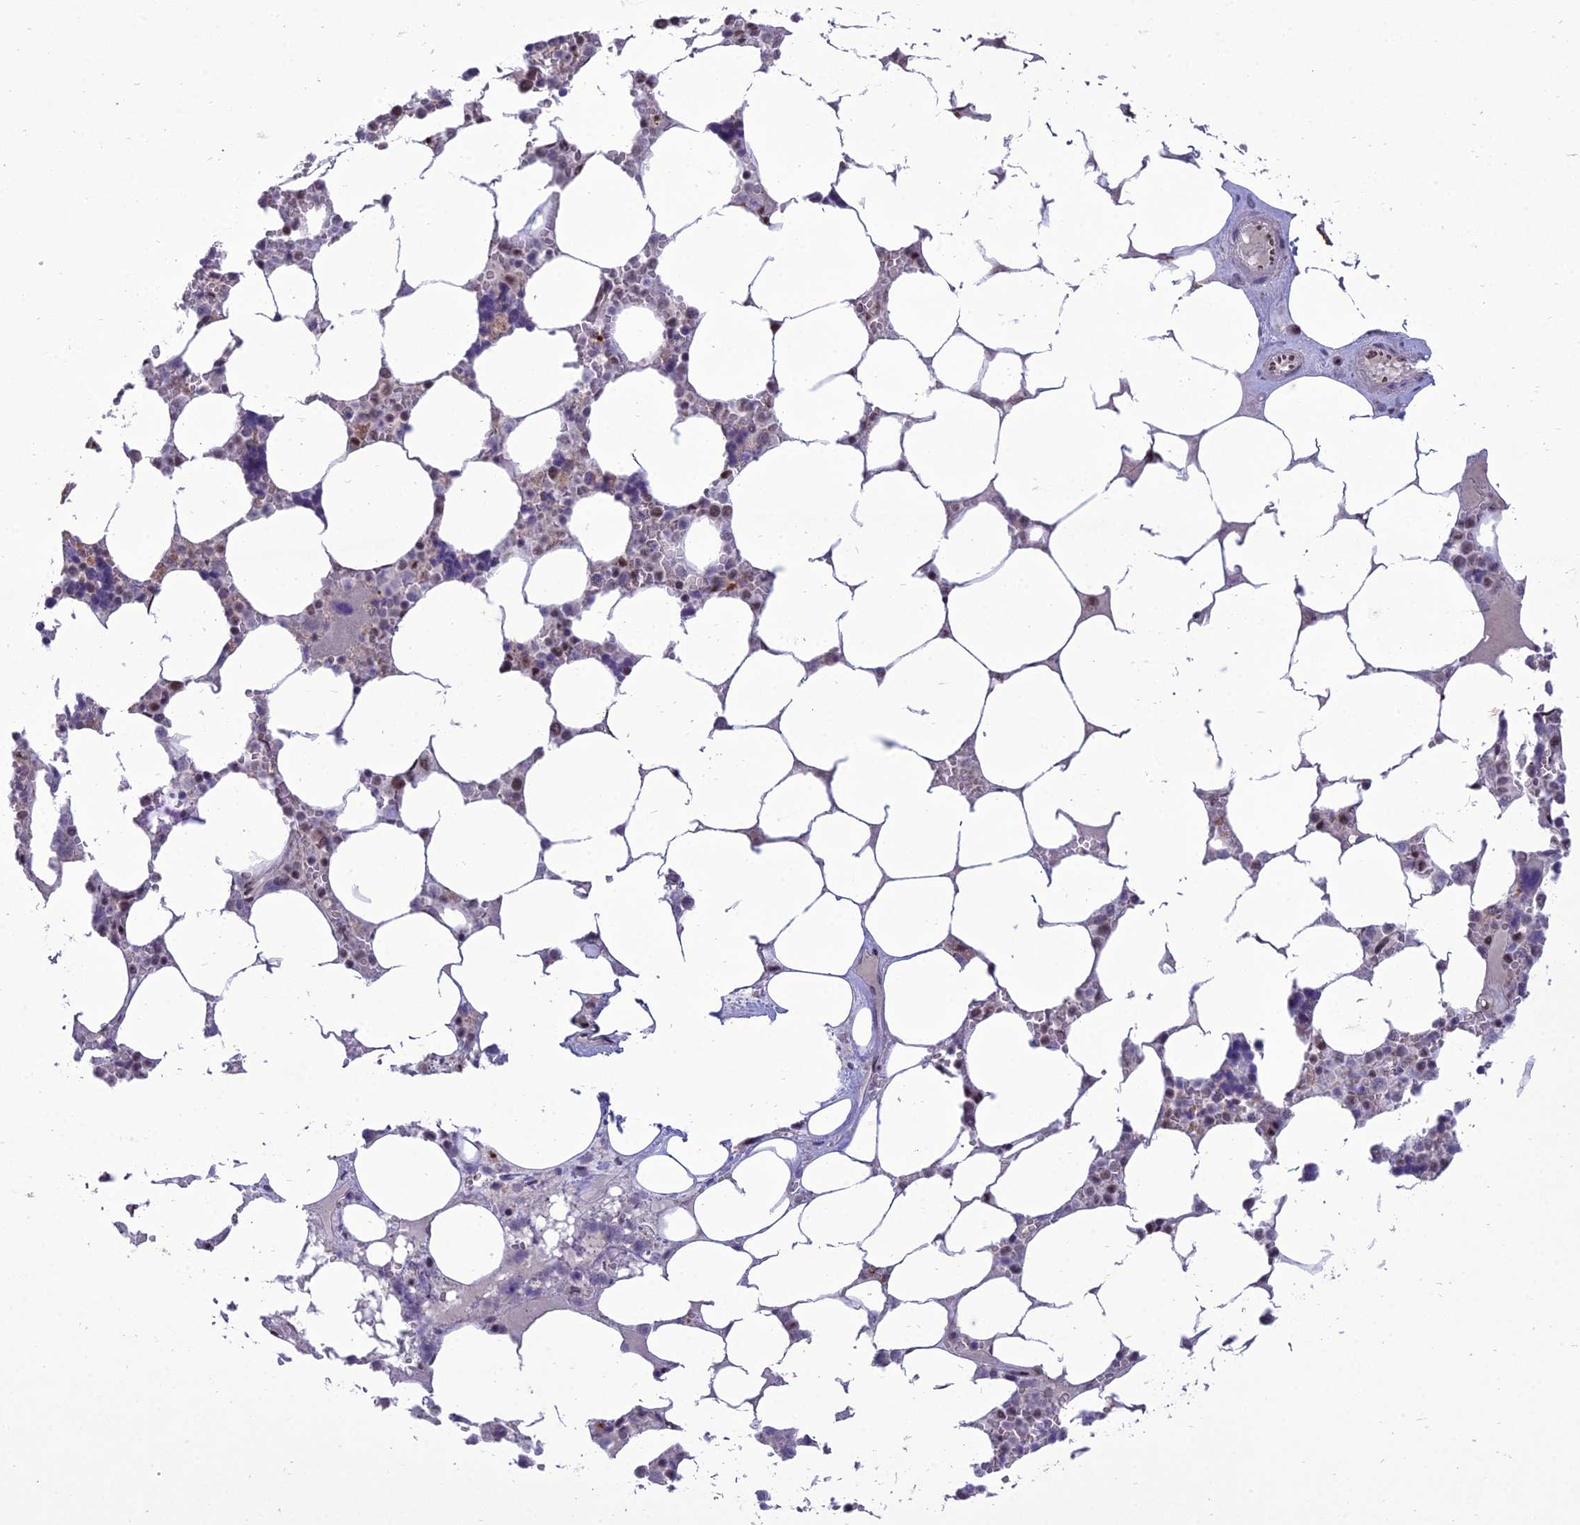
{"staining": {"intensity": "moderate", "quantity": "<25%", "location": "cytoplasmic/membranous,nuclear"}, "tissue": "bone marrow", "cell_type": "Hematopoietic cells", "image_type": "normal", "snomed": [{"axis": "morphology", "description": "Normal tissue, NOS"}, {"axis": "topography", "description": "Bone marrow"}], "caption": "IHC photomicrograph of unremarkable bone marrow: human bone marrow stained using IHC shows low levels of moderate protein expression localized specifically in the cytoplasmic/membranous,nuclear of hematopoietic cells, appearing as a cytoplasmic/membranous,nuclear brown color.", "gene": "RANBP3", "patient": {"sex": "male", "age": 64}}